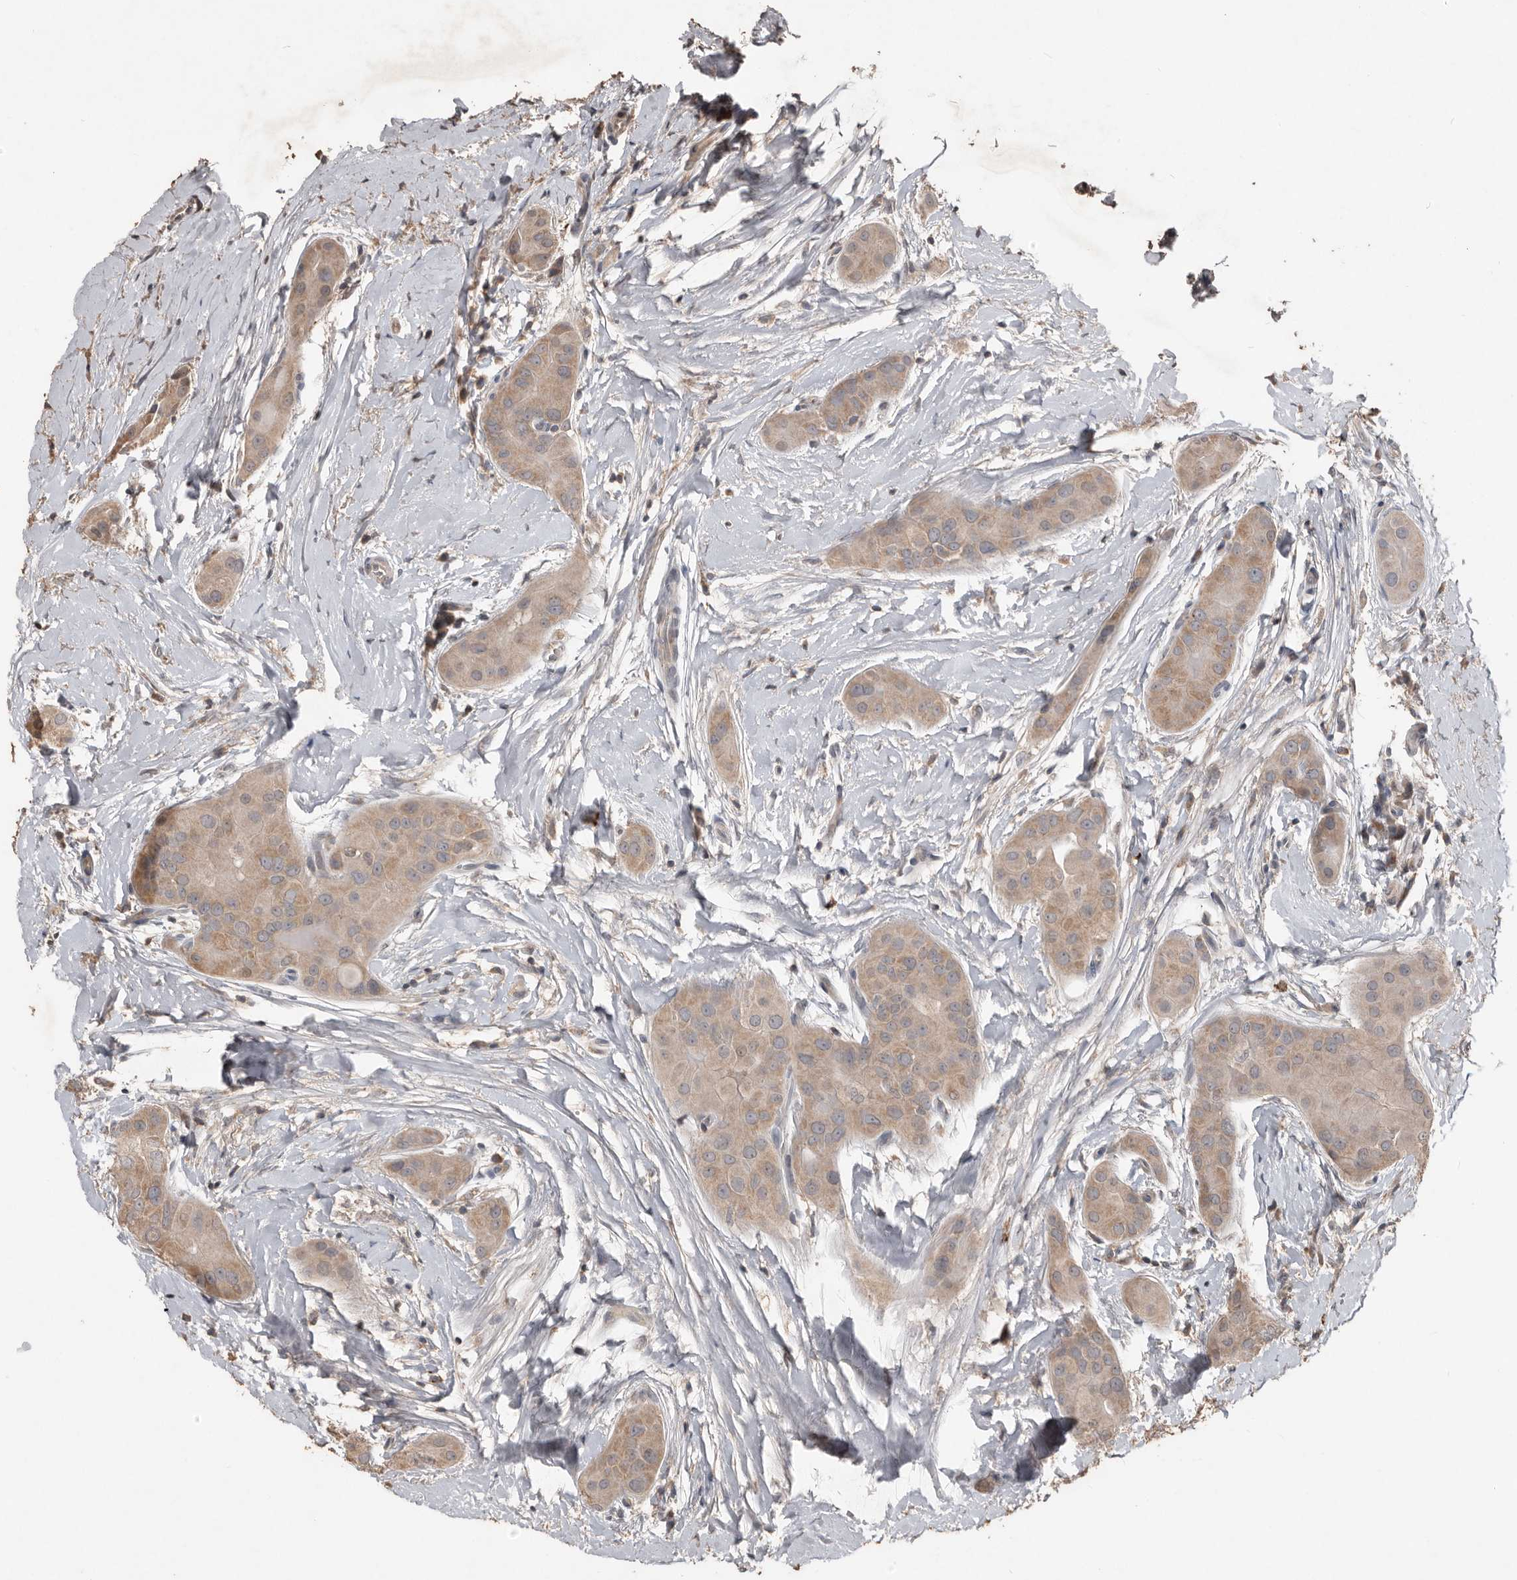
{"staining": {"intensity": "weak", "quantity": ">75%", "location": "cytoplasmic/membranous"}, "tissue": "thyroid cancer", "cell_type": "Tumor cells", "image_type": "cancer", "snomed": [{"axis": "morphology", "description": "Papillary adenocarcinoma, NOS"}, {"axis": "topography", "description": "Thyroid gland"}], "caption": "An IHC image of neoplastic tissue is shown. Protein staining in brown shows weak cytoplasmic/membranous positivity in thyroid papillary adenocarcinoma within tumor cells.", "gene": "BAMBI", "patient": {"sex": "male", "age": 33}}